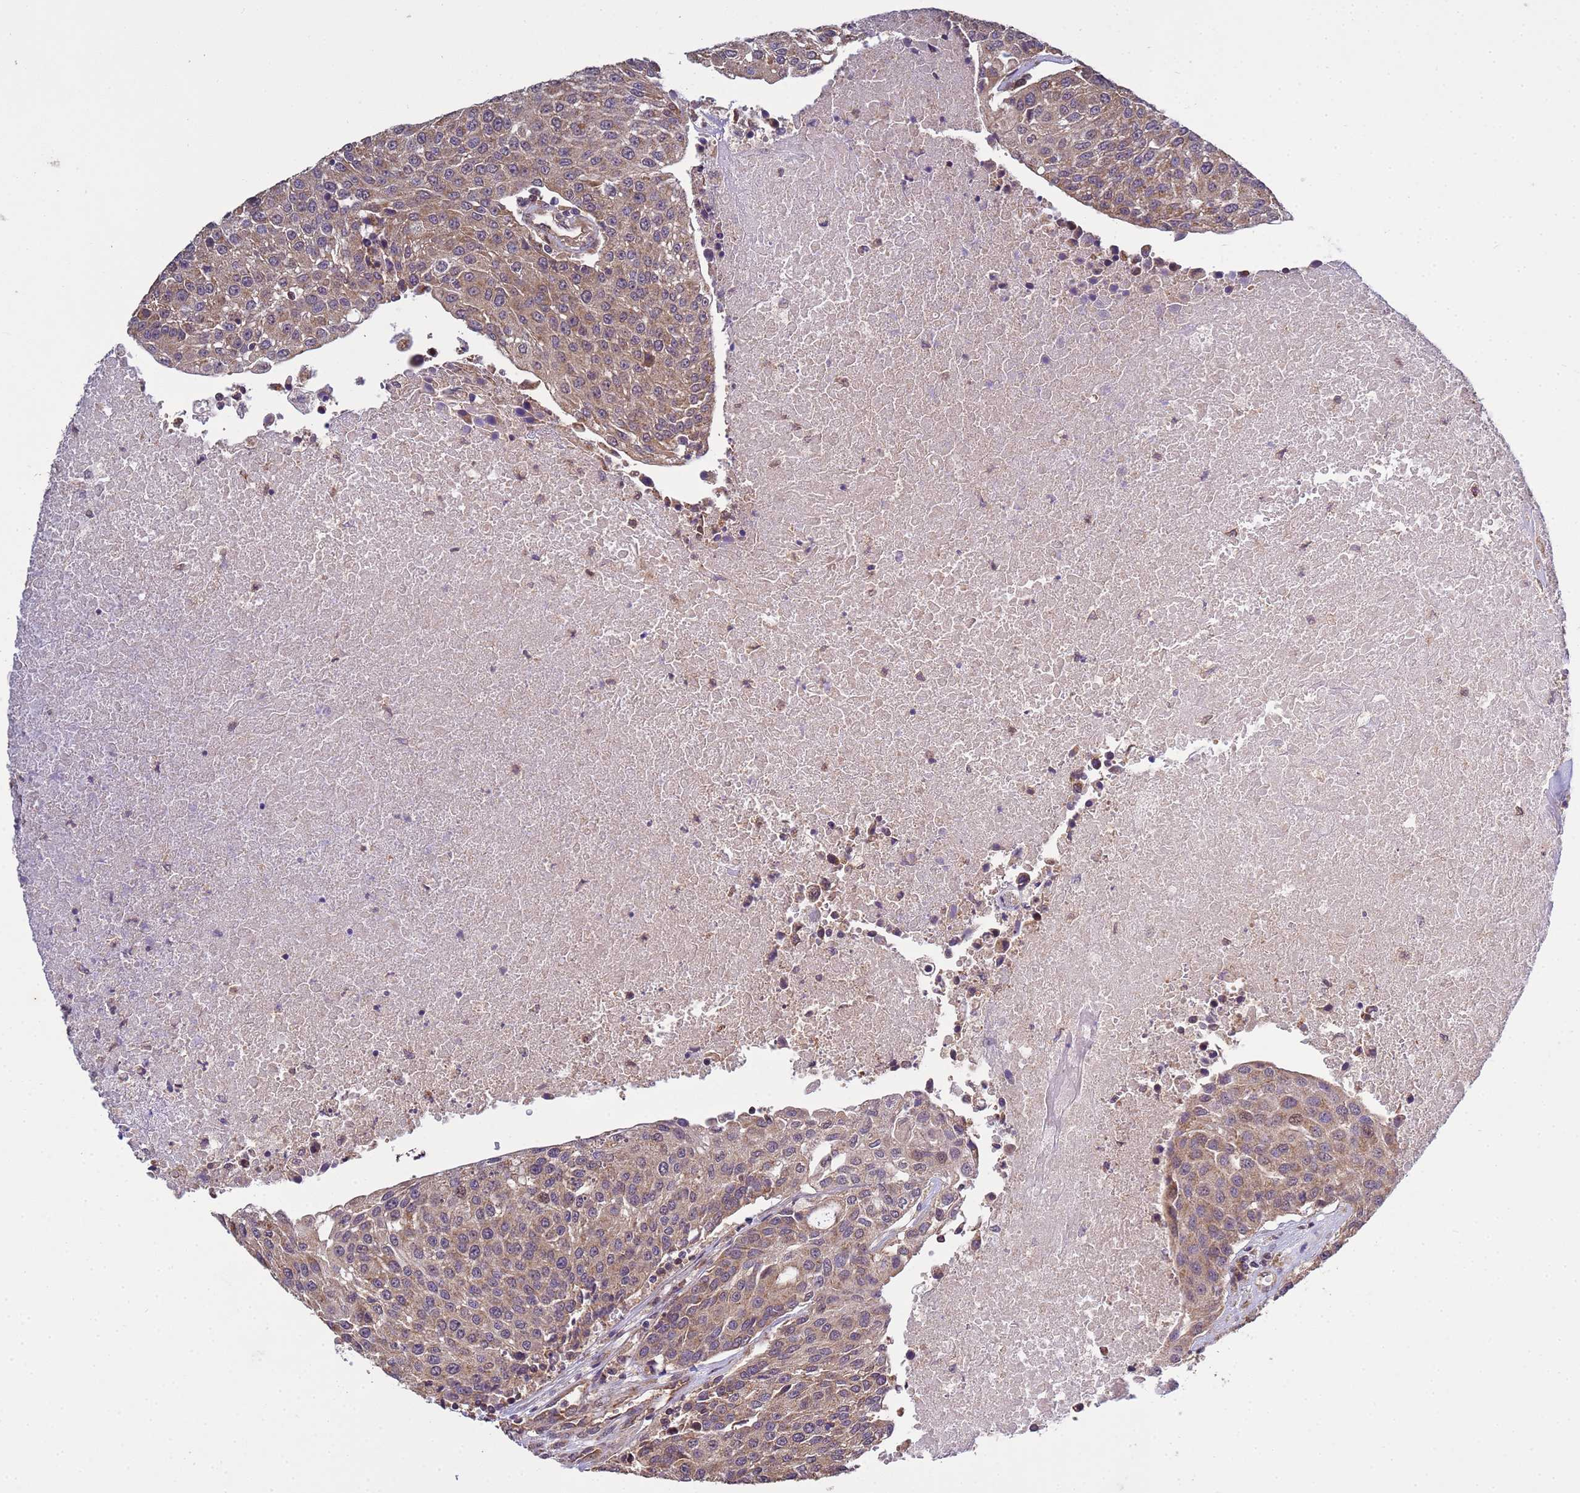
{"staining": {"intensity": "weak", "quantity": ">75%", "location": "cytoplasmic/membranous"}, "tissue": "urothelial cancer", "cell_type": "Tumor cells", "image_type": "cancer", "snomed": [{"axis": "morphology", "description": "Urothelial carcinoma, High grade"}, {"axis": "topography", "description": "Urinary bladder"}], "caption": "Immunohistochemistry (IHC) of human high-grade urothelial carcinoma shows low levels of weak cytoplasmic/membranous staining in about >75% of tumor cells.", "gene": "P2RX7", "patient": {"sex": "female", "age": 85}}